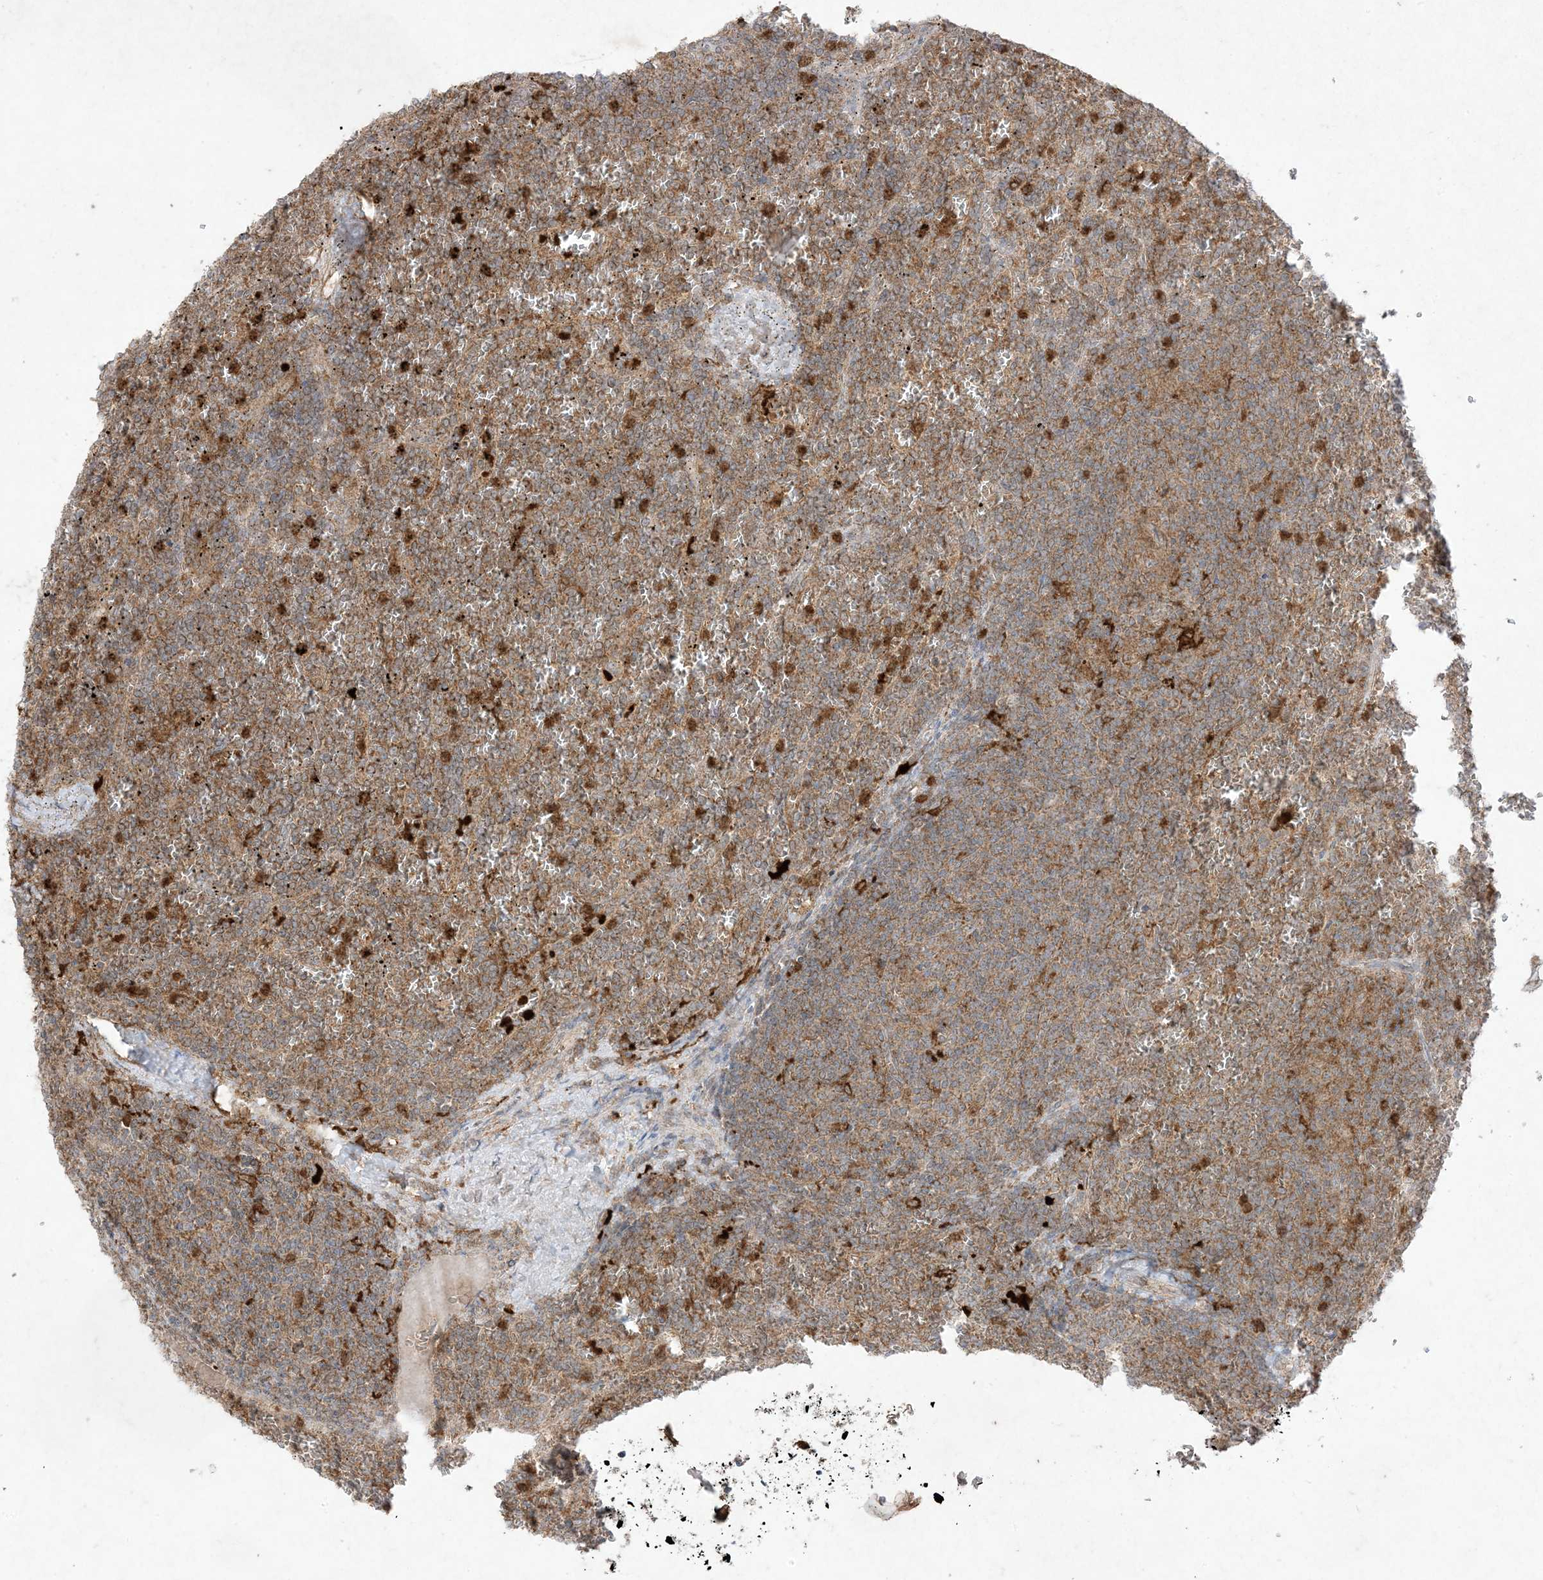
{"staining": {"intensity": "weak", "quantity": "<25%", "location": "cytoplasmic/membranous"}, "tissue": "lymphoma", "cell_type": "Tumor cells", "image_type": "cancer", "snomed": [{"axis": "morphology", "description": "Malignant lymphoma, non-Hodgkin's type, Low grade"}, {"axis": "topography", "description": "Spleen"}], "caption": "A photomicrograph of human low-grade malignant lymphoma, non-Hodgkin's type is negative for staining in tumor cells.", "gene": "UBE2C", "patient": {"sex": "female", "age": 19}}